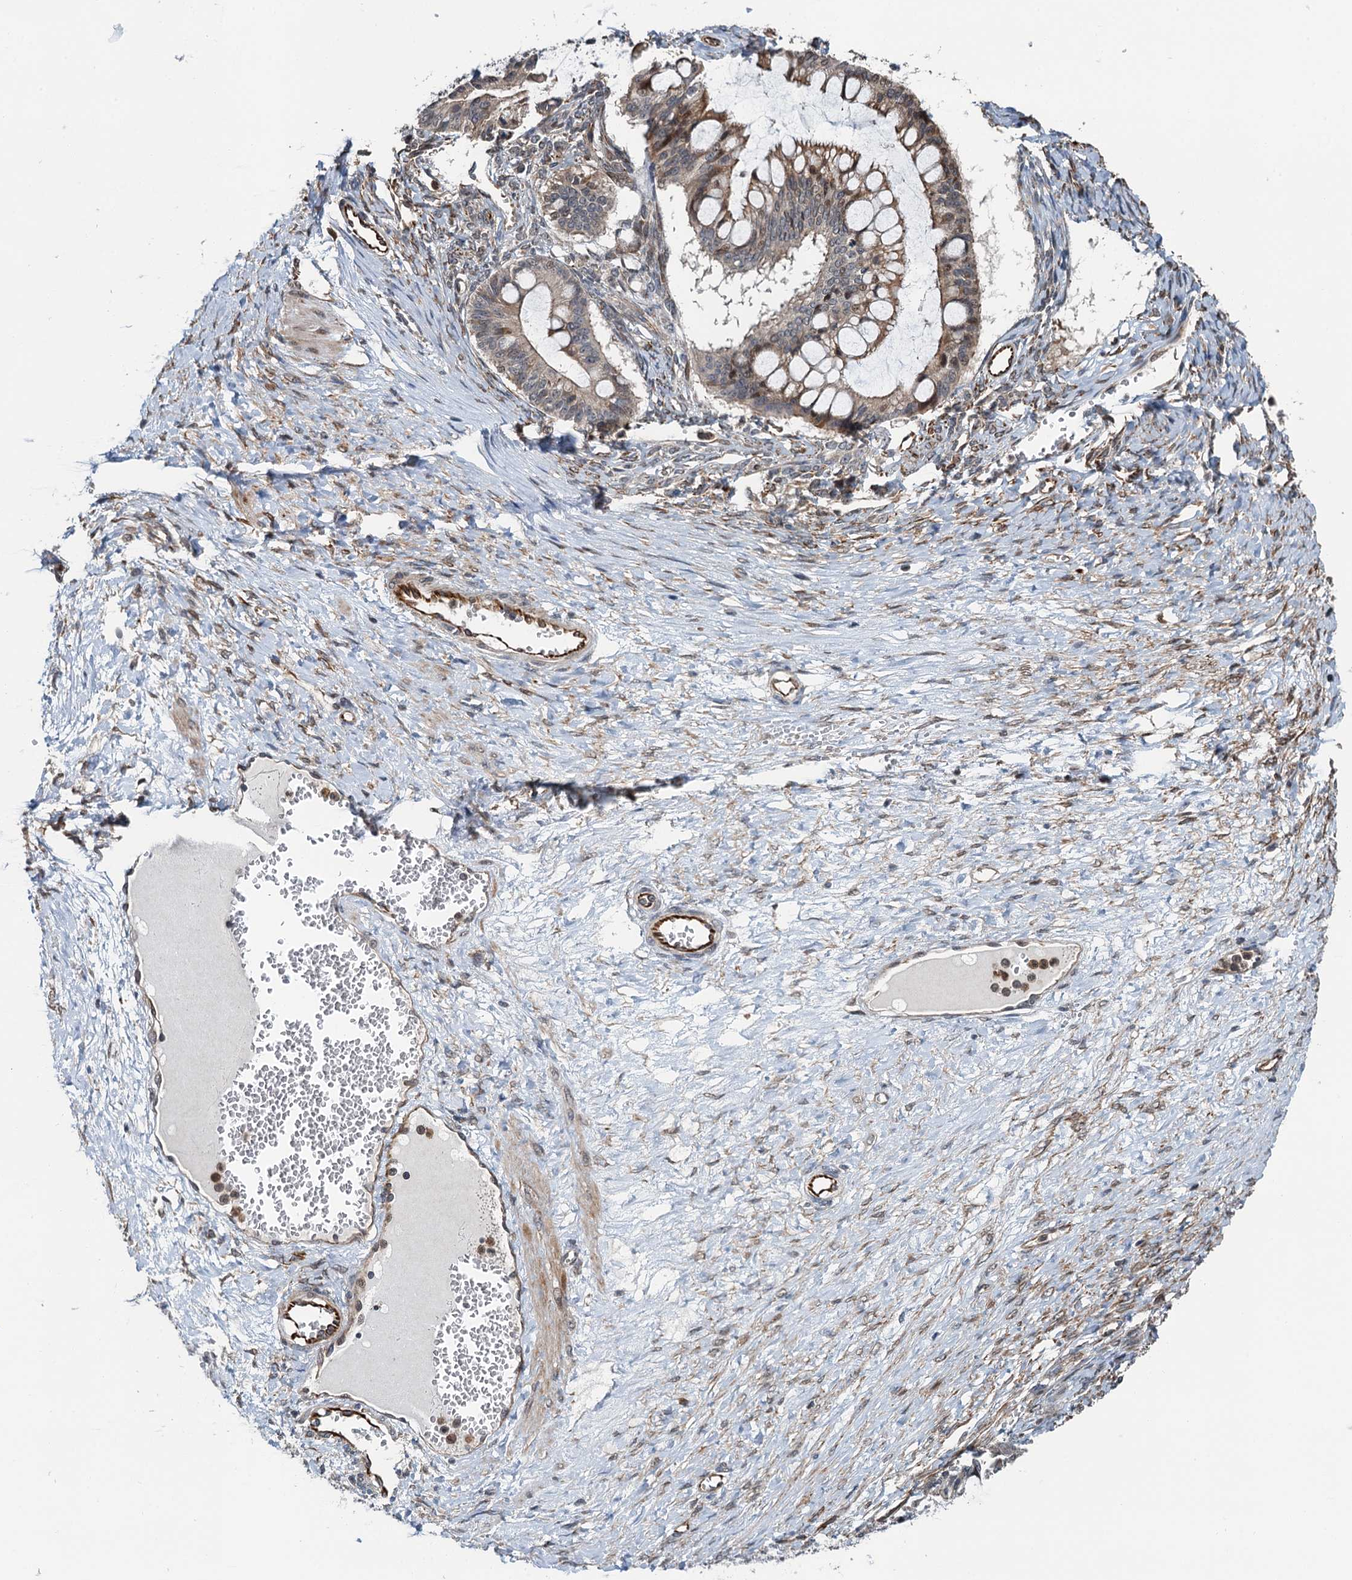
{"staining": {"intensity": "weak", "quantity": "25%-75%", "location": "cytoplasmic/membranous"}, "tissue": "ovarian cancer", "cell_type": "Tumor cells", "image_type": "cancer", "snomed": [{"axis": "morphology", "description": "Cystadenocarcinoma, mucinous, NOS"}, {"axis": "topography", "description": "Ovary"}], "caption": "Immunohistochemical staining of human mucinous cystadenocarcinoma (ovarian) exhibits low levels of weak cytoplasmic/membranous protein positivity in about 25%-75% of tumor cells.", "gene": "WHAMM", "patient": {"sex": "female", "age": 73}}